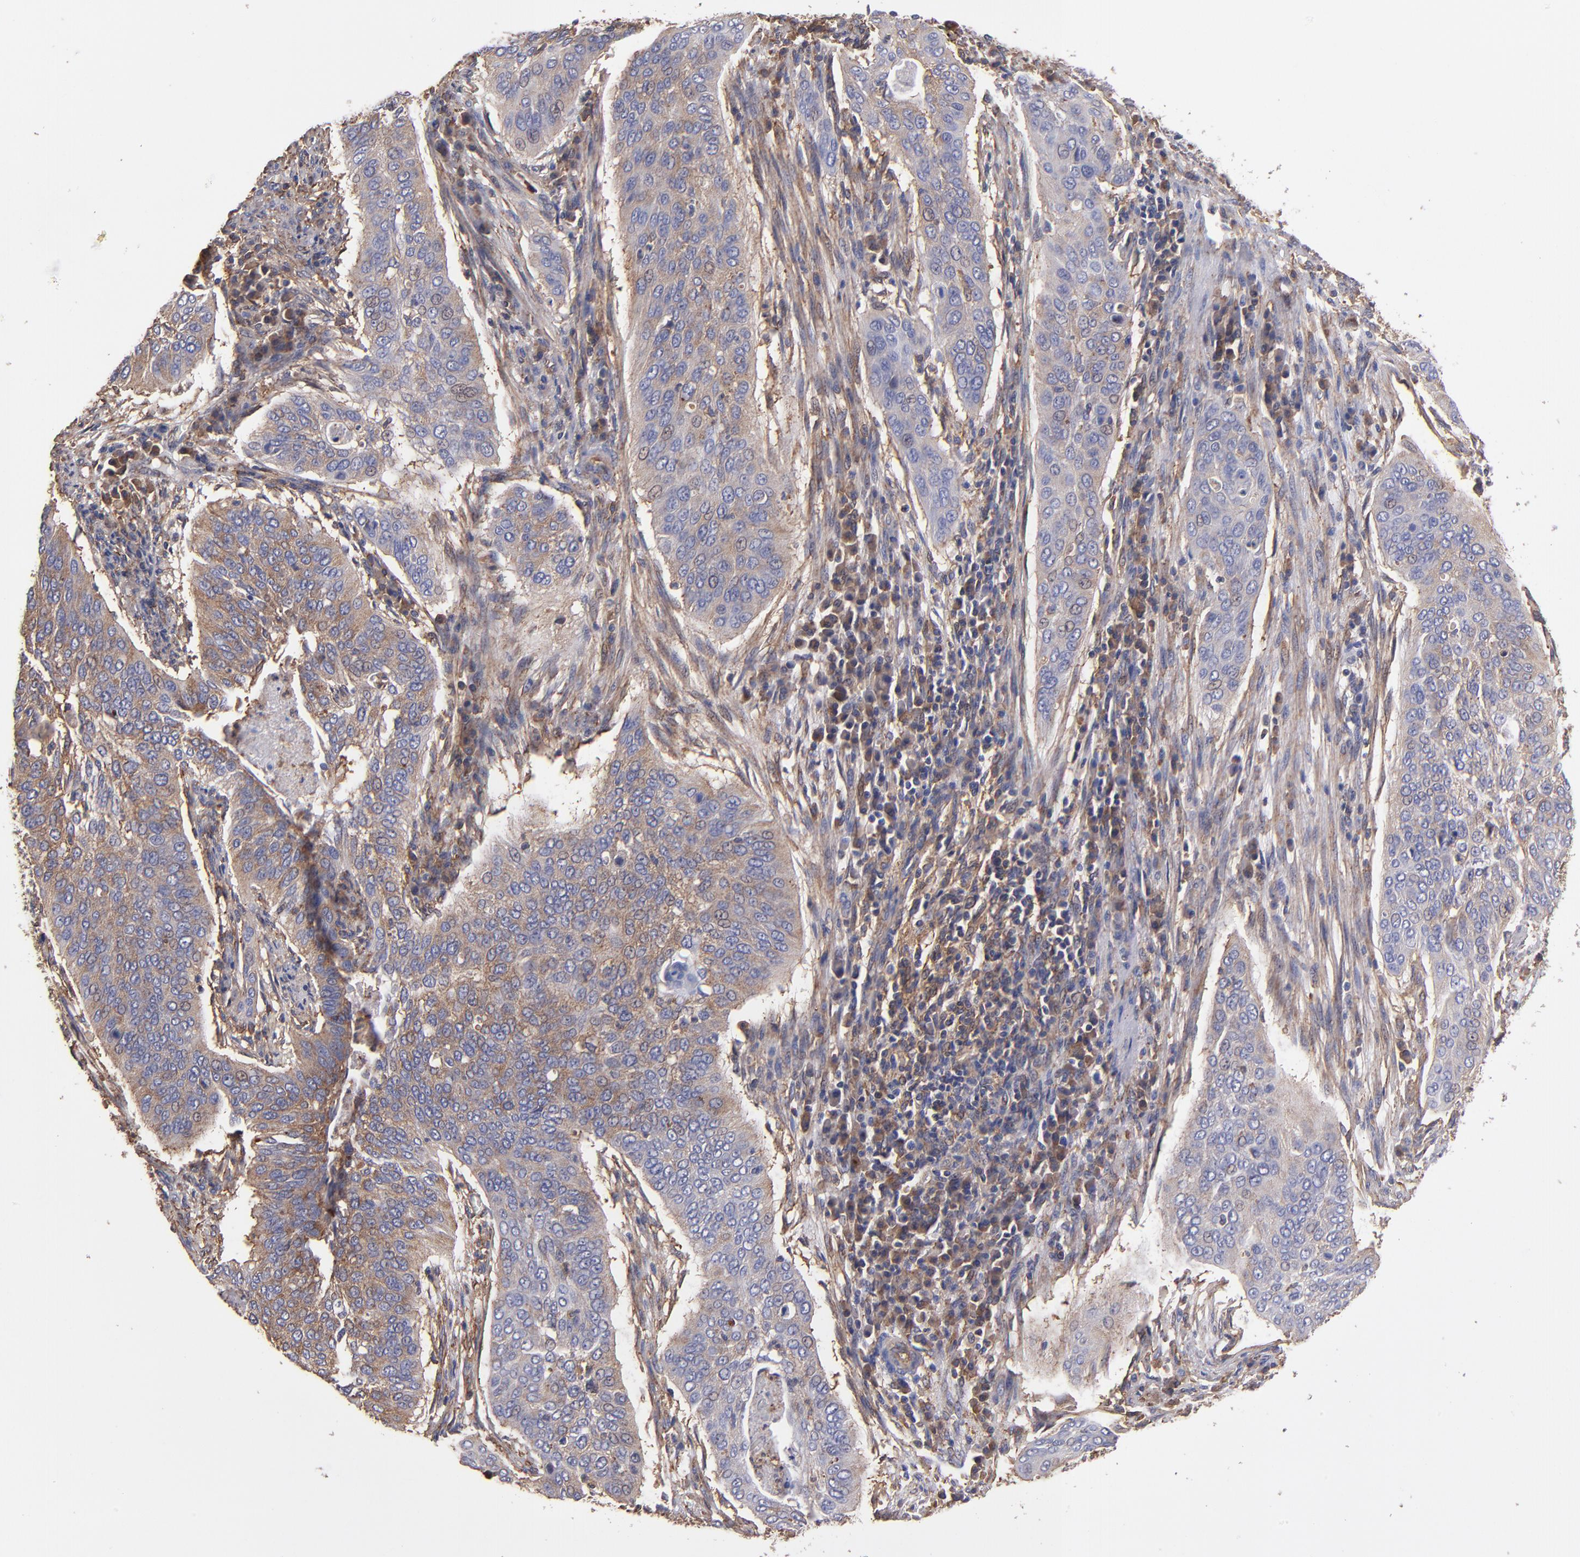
{"staining": {"intensity": "weak", "quantity": ">75%", "location": "cytoplasmic/membranous"}, "tissue": "cervical cancer", "cell_type": "Tumor cells", "image_type": "cancer", "snomed": [{"axis": "morphology", "description": "Squamous cell carcinoma, NOS"}, {"axis": "topography", "description": "Cervix"}], "caption": "This micrograph demonstrates IHC staining of cervical cancer, with low weak cytoplasmic/membranous staining in approximately >75% of tumor cells.", "gene": "MVP", "patient": {"sex": "female", "age": 39}}